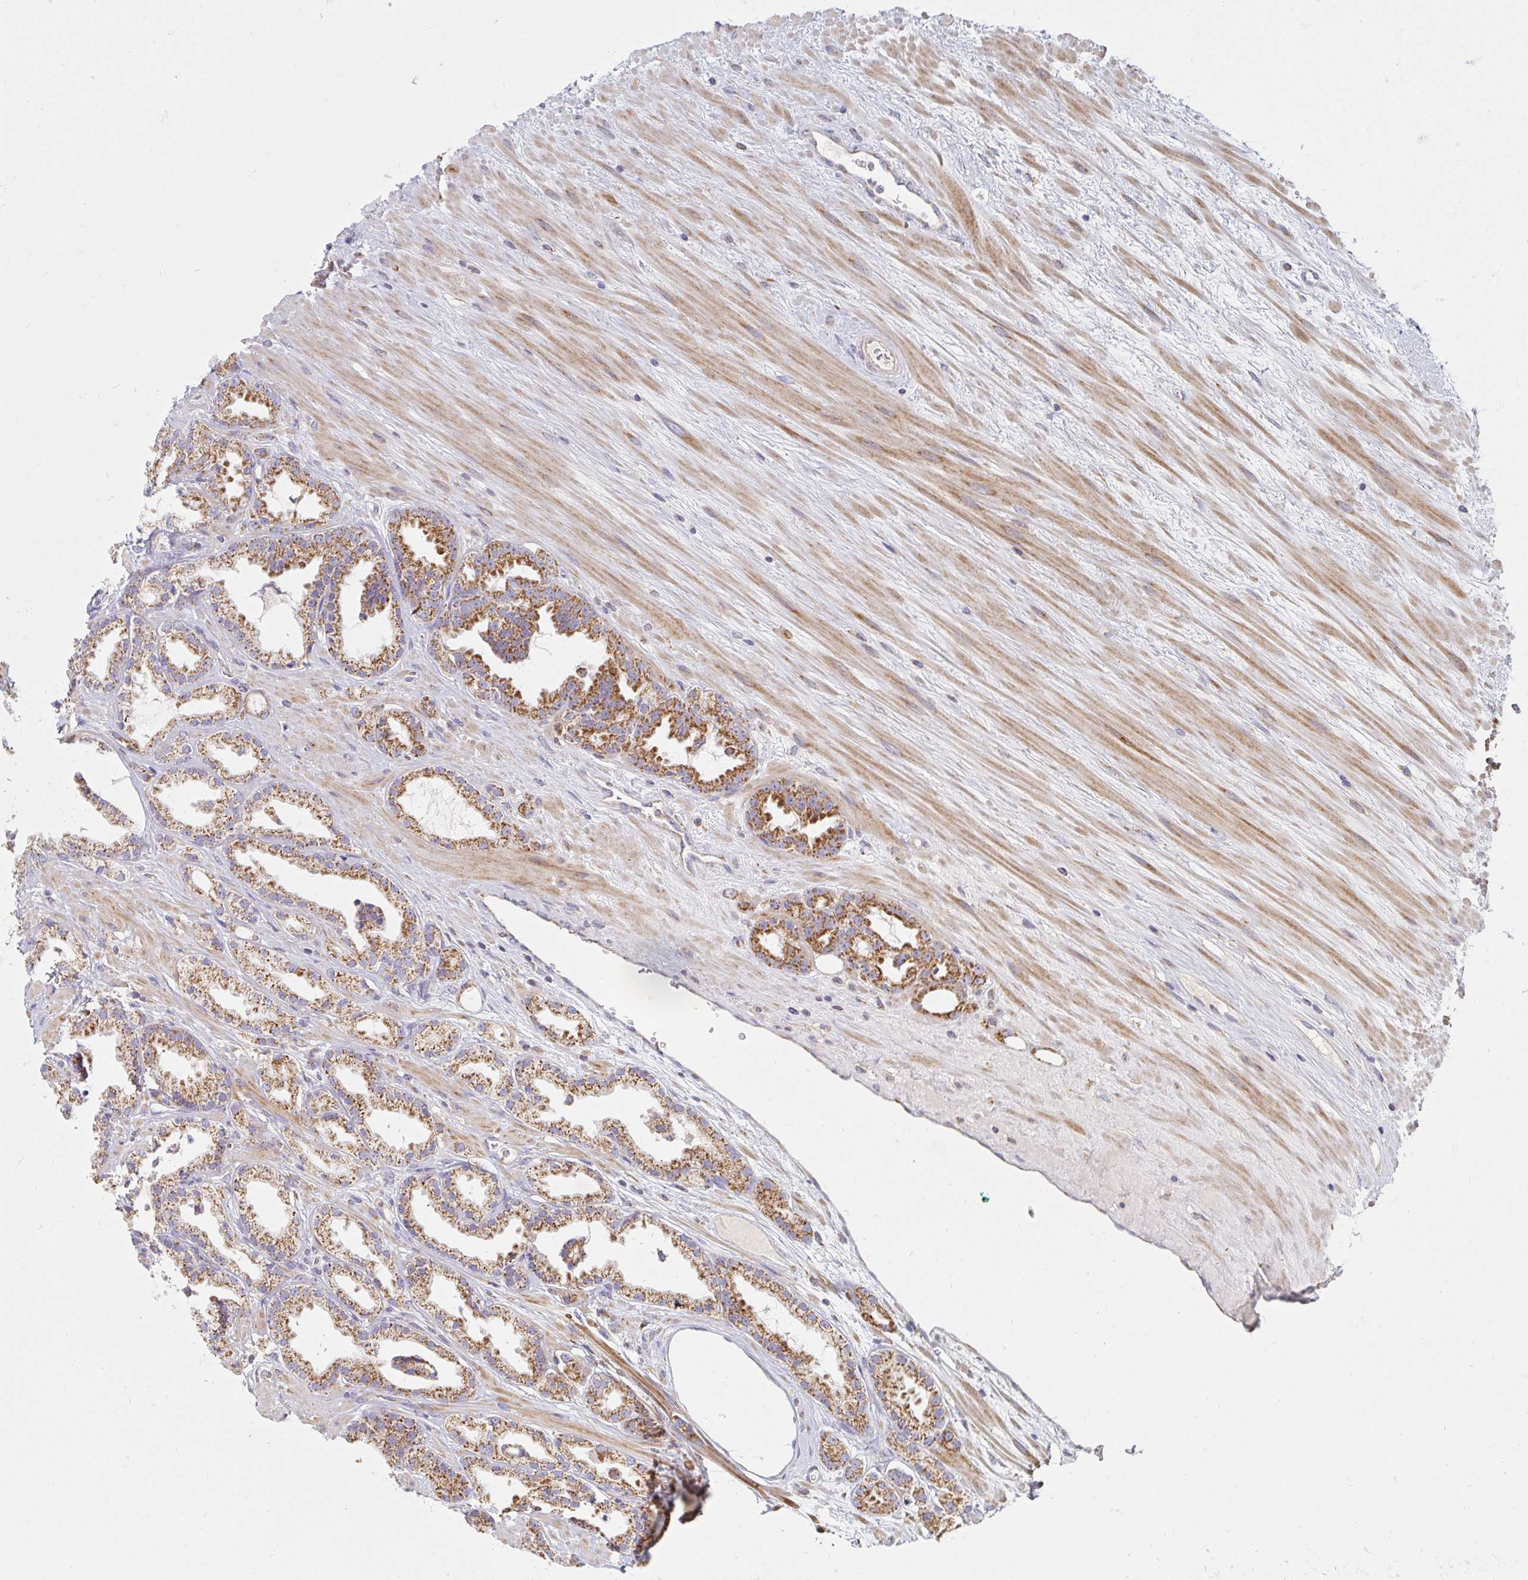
{"staining": {"intensity": "strong", "quantity": ">75%", "location": "cytoplasmic/membranous"}, "tissue": "prostate cancer", "cell_type": "Tumor cells", "image_type": "cancer", "snomed": [{"axis": "morphology", "description": "Adenocarcinoma, Low grade"}, {"axis": "topography", "description": "Prostate"}], "caption": "Protein analysis of prostate cancer tissue demonstrates strong cytoplasmic/membranous expression in approximately >75% of tumor cells.", "gene": "MAVS", "patient": {"sex": "male", "age": 61}}